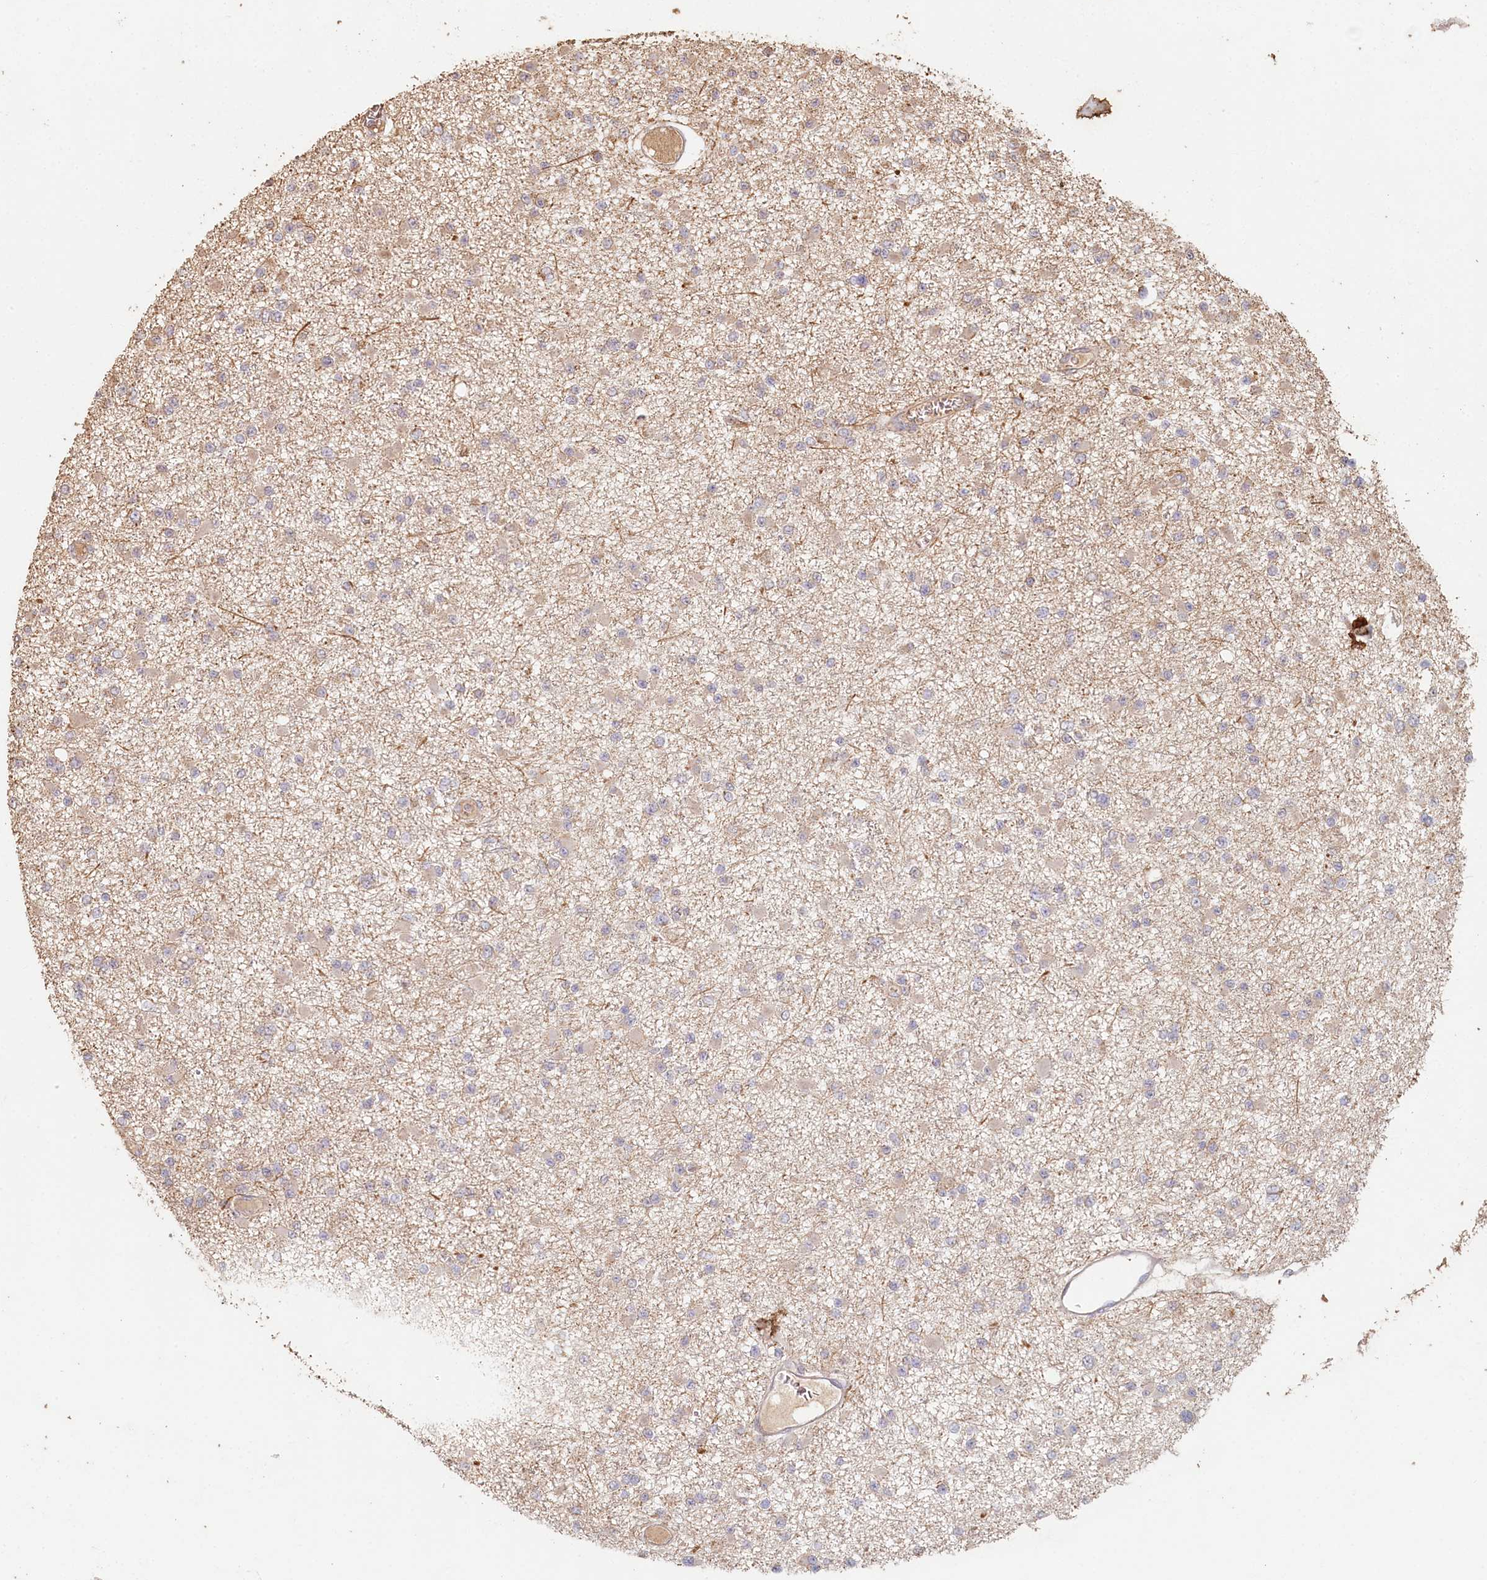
{"staining": {"intensity": "negative", "quantity": "none", "location": "none"}, "tissue": "glioma", "cell_type": "Tumor cells", "image_type": "cancer", "snomed": [{"axis": "morphology", "description": "Glioma, malignant, Low grade"}, {"axis": "topography", "description": "Brain"}], "caption": "This histopathology image is of glioma stained with IHC to label a protein in brown with the nuclei are counter-stained blue. There is no expression in tumor cells.", "gene": "HAL", "patient": {"sex": "female", "age": 22}}